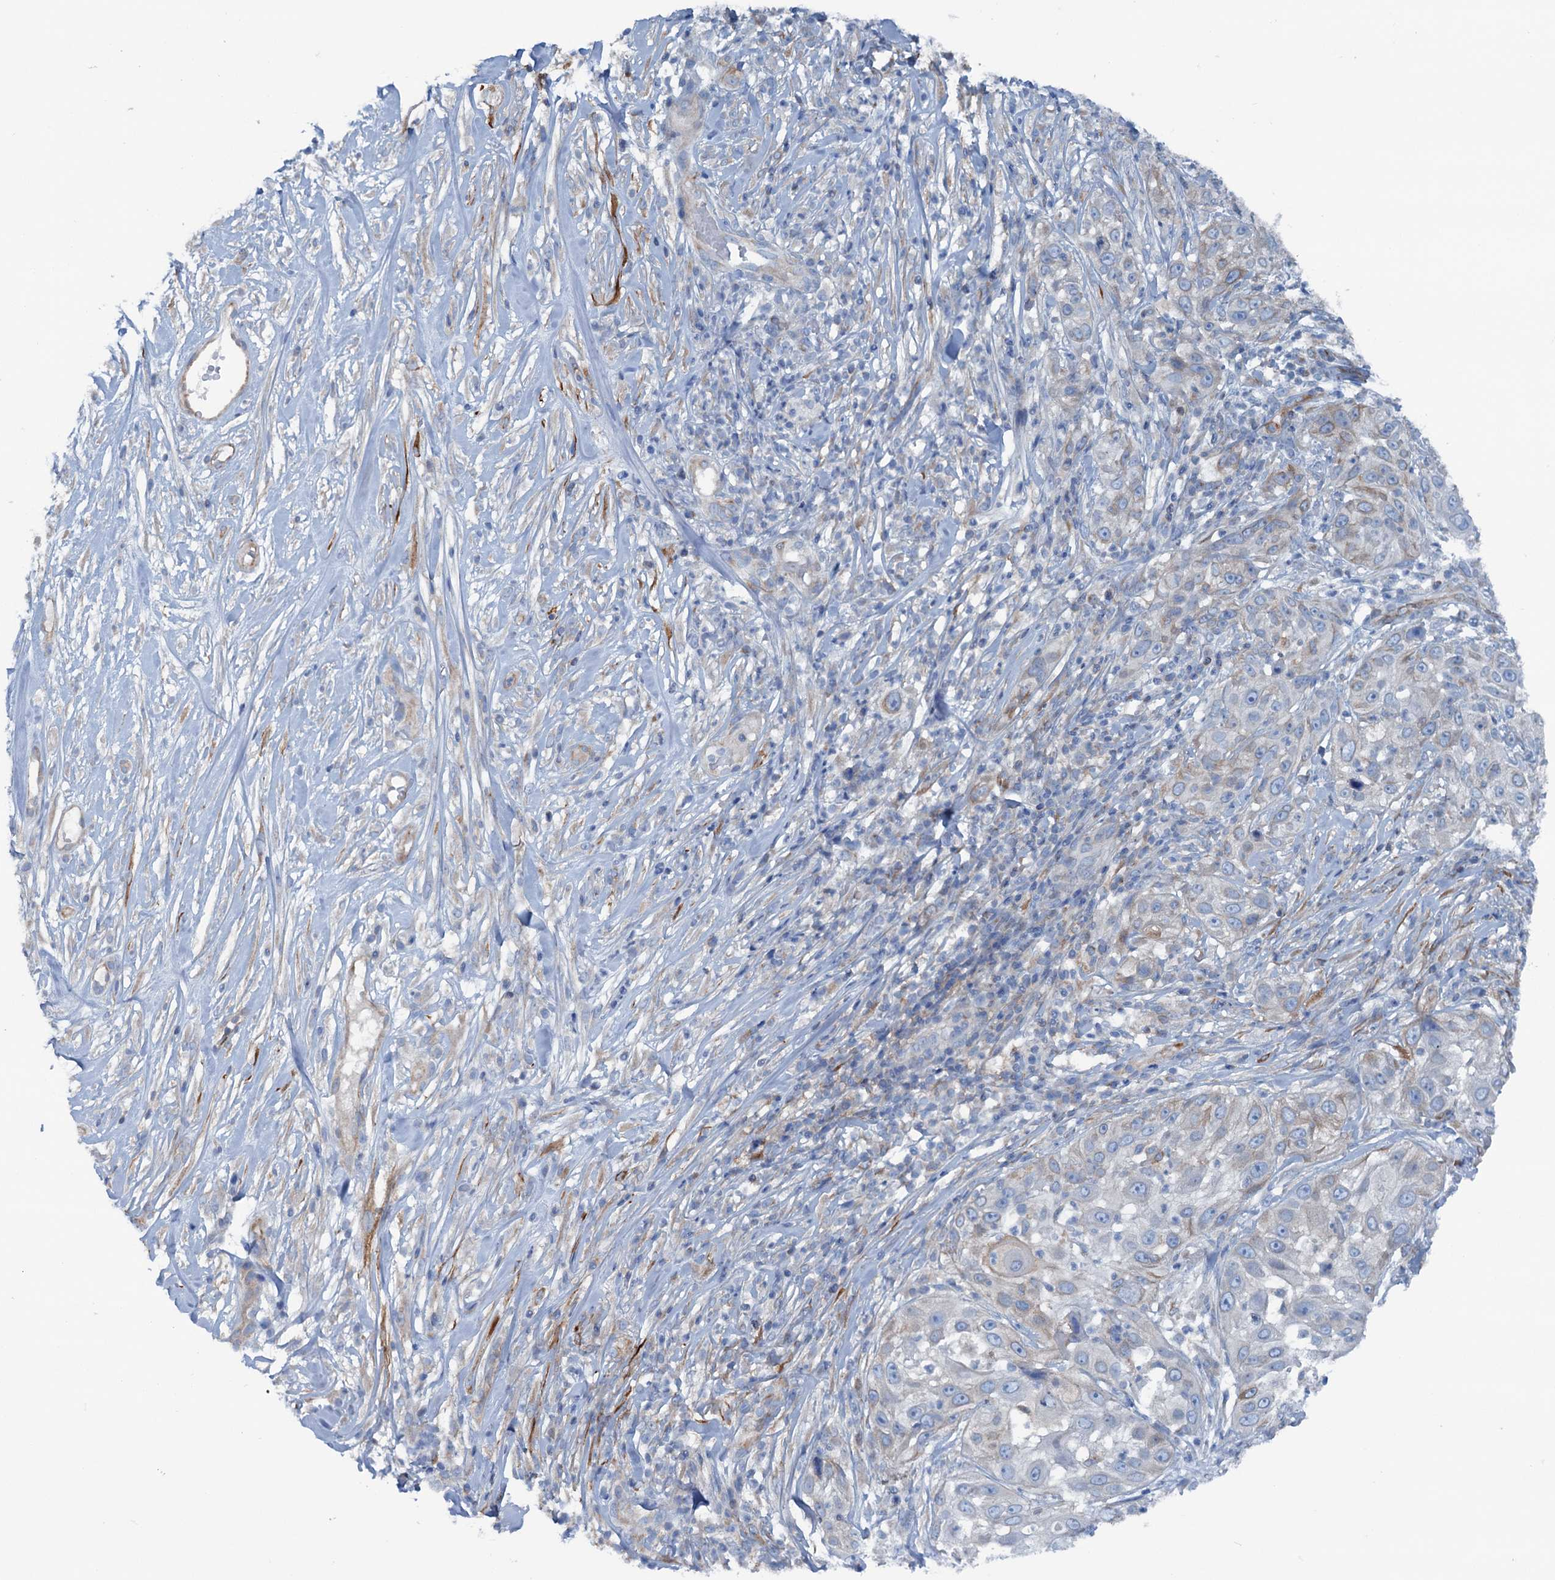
{"staining": {"intensity": "weak", "quantity": "<25%", "location": "cytoplasmic/membranous"}, "tissue": "skin cancer", "cell_type": "Tumor cells", "image_type": "cancer", "snomed": [{"axis": "morphology", "description": "Squamous cell carcinoma, NOS"}, {"axis": "topography", "description": "Skin"}], "caption": "IHC micrograph of skin cancer stained for a protein (brown), which demonstrates no expression in tumor cells.", "gene": "CALCOCO1", "patient": {"sex": "female", "age": 44}}